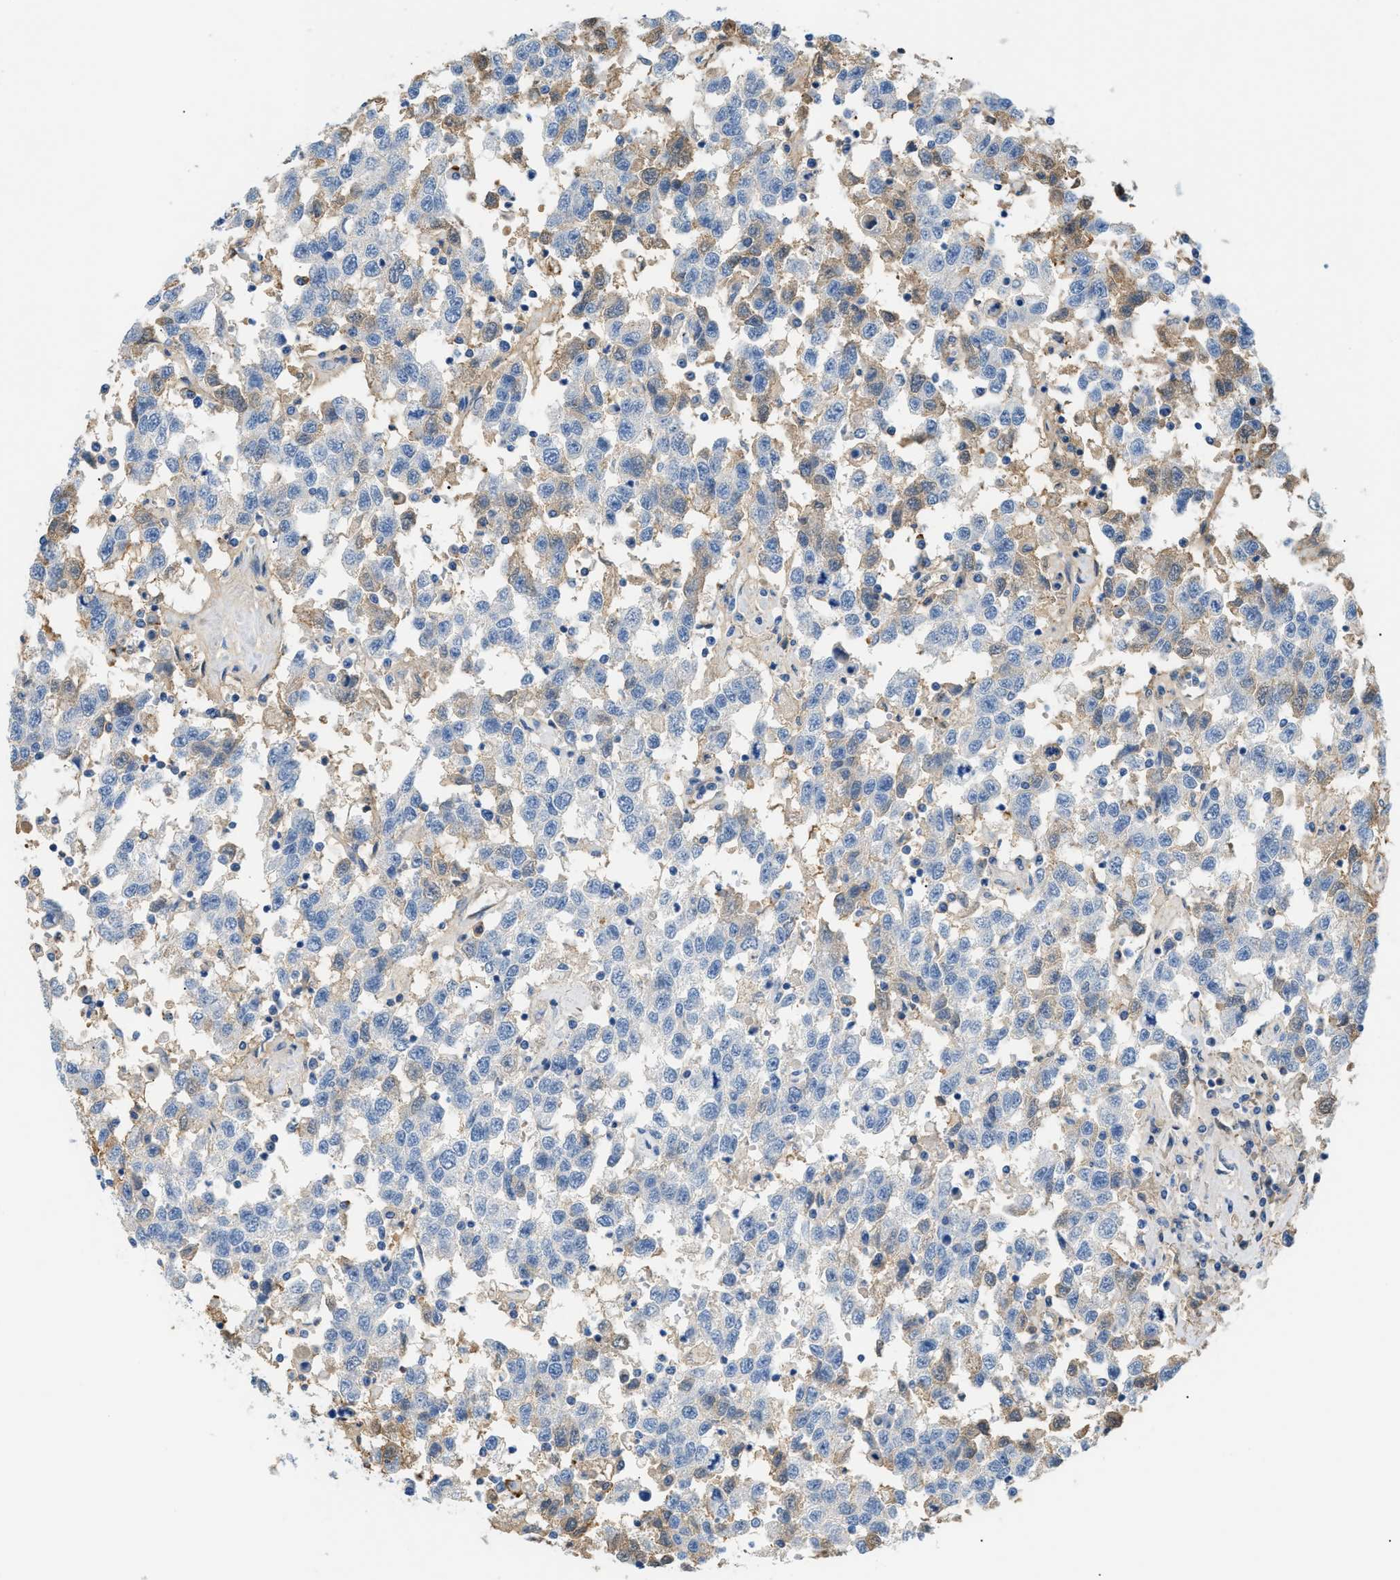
{"staining": {"intensity": "weak", "quantity": "<25%", "location": "cytoplasmic/membranous"}, "tissue": "testis cancer", "cell_type": "Tumor cells", "image_type": "cancer", "snomed": [{"axis": "morphology", "description": "Seminoma, NOS"}, {"axis": "topography", "description": "Testis"}], "caption": "A high-resolution micrograph shows immunohistochemistry staining of testis cancer (seminoma), which exhibits no significant positivity in tumor cells.", "gene": "CFI", "patient": {"sex": "male", "age": 41}}